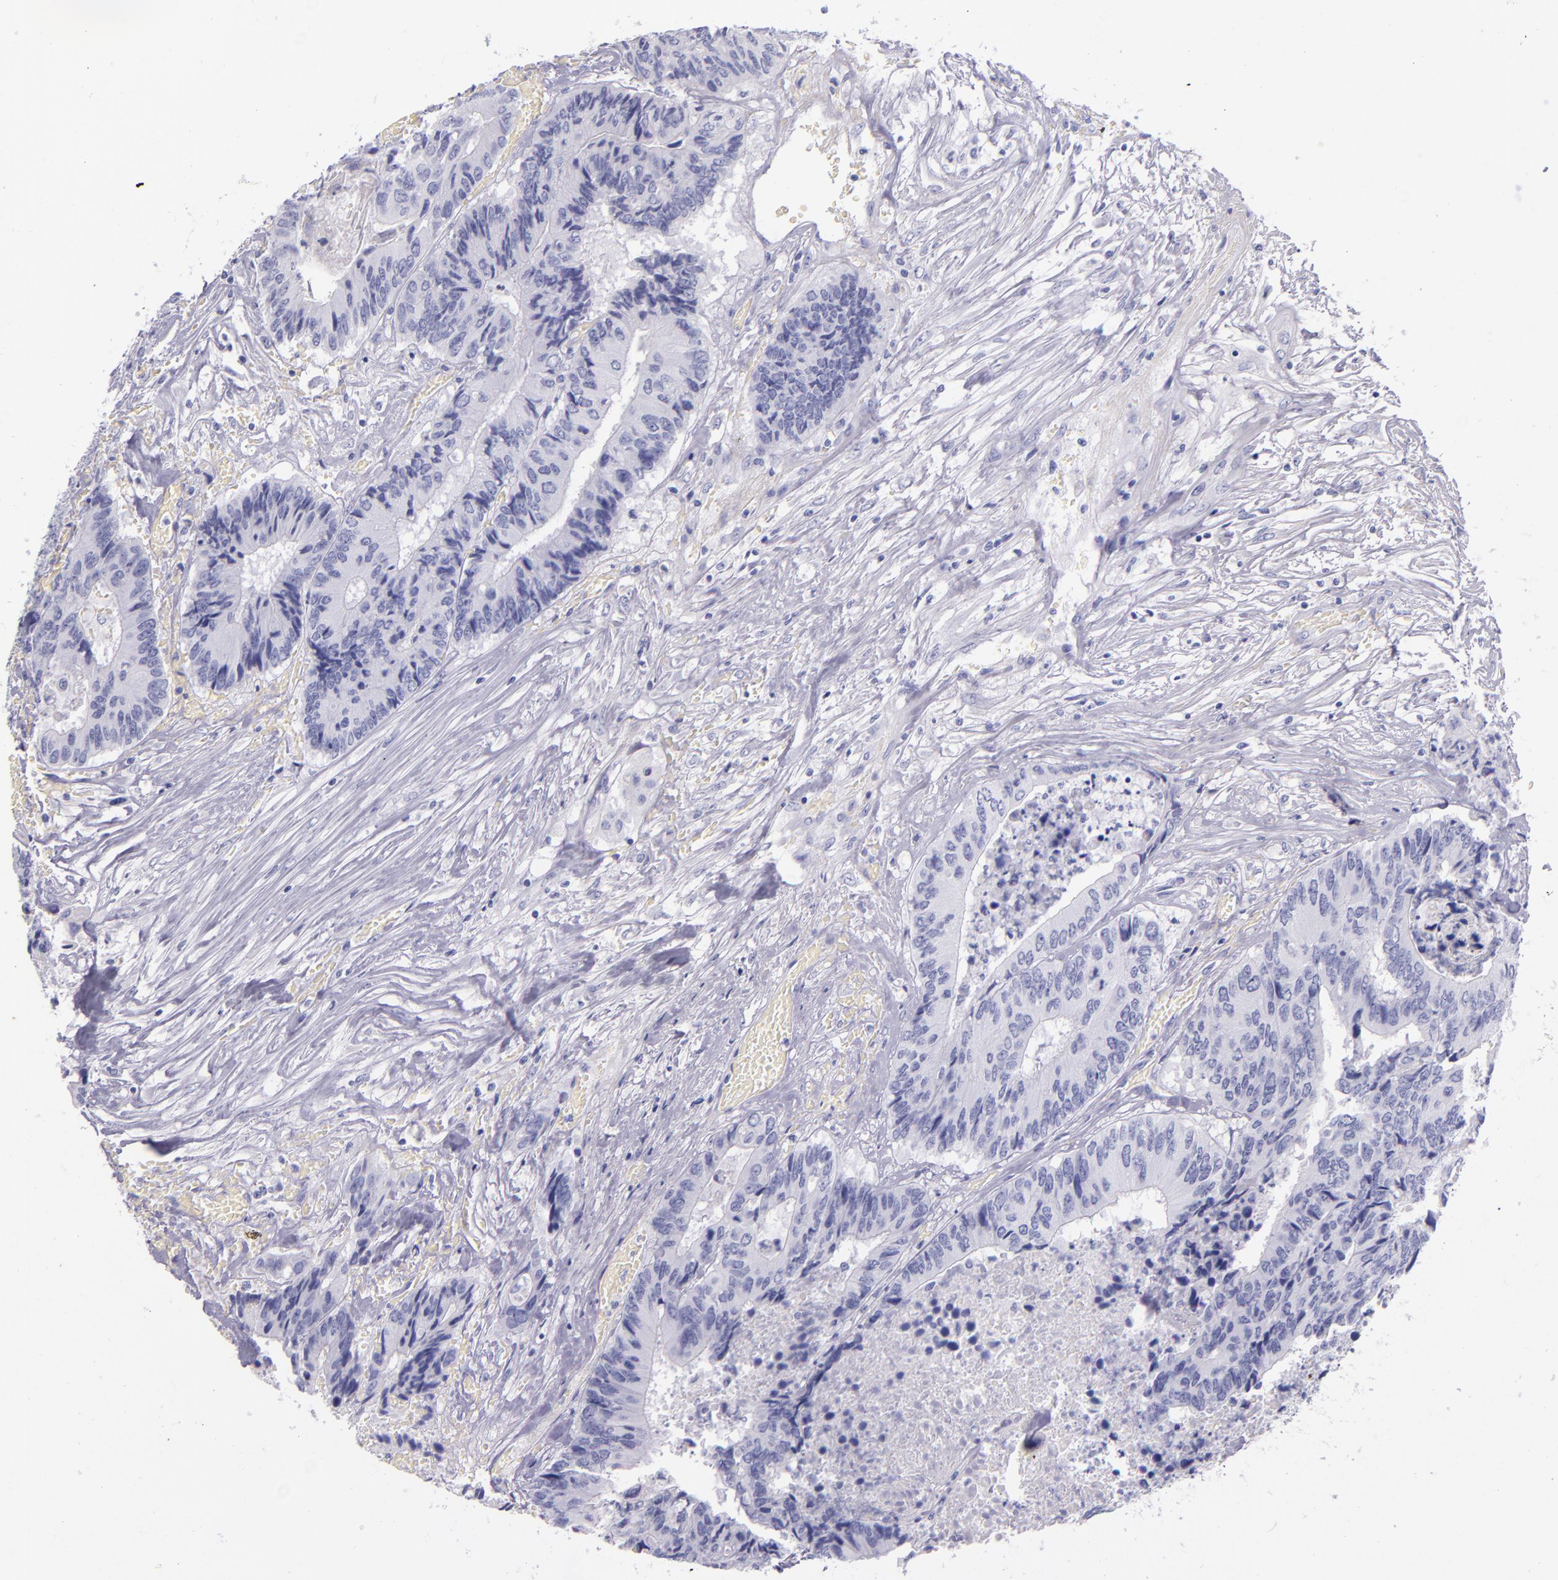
{"staining": {"intensity": "negative", "quantity": "none", "location": "none"}, "tissue": "colorectal cancer", "cell_type": "Tumor cells", "image_type": "cancer", "snomed": [{"axis": "morphology", "description": "Adenocarcinoma, NOS"}, {"axis": "topography", "description": "Rectum"}], "caption": "Colorectal cancer (adenocarcinoma) stained for a protein using immunohistochemistry shows no positivity tumor cells.", "gene": "SFTPA2", "patient": {"sex": "male", "age": 55}}